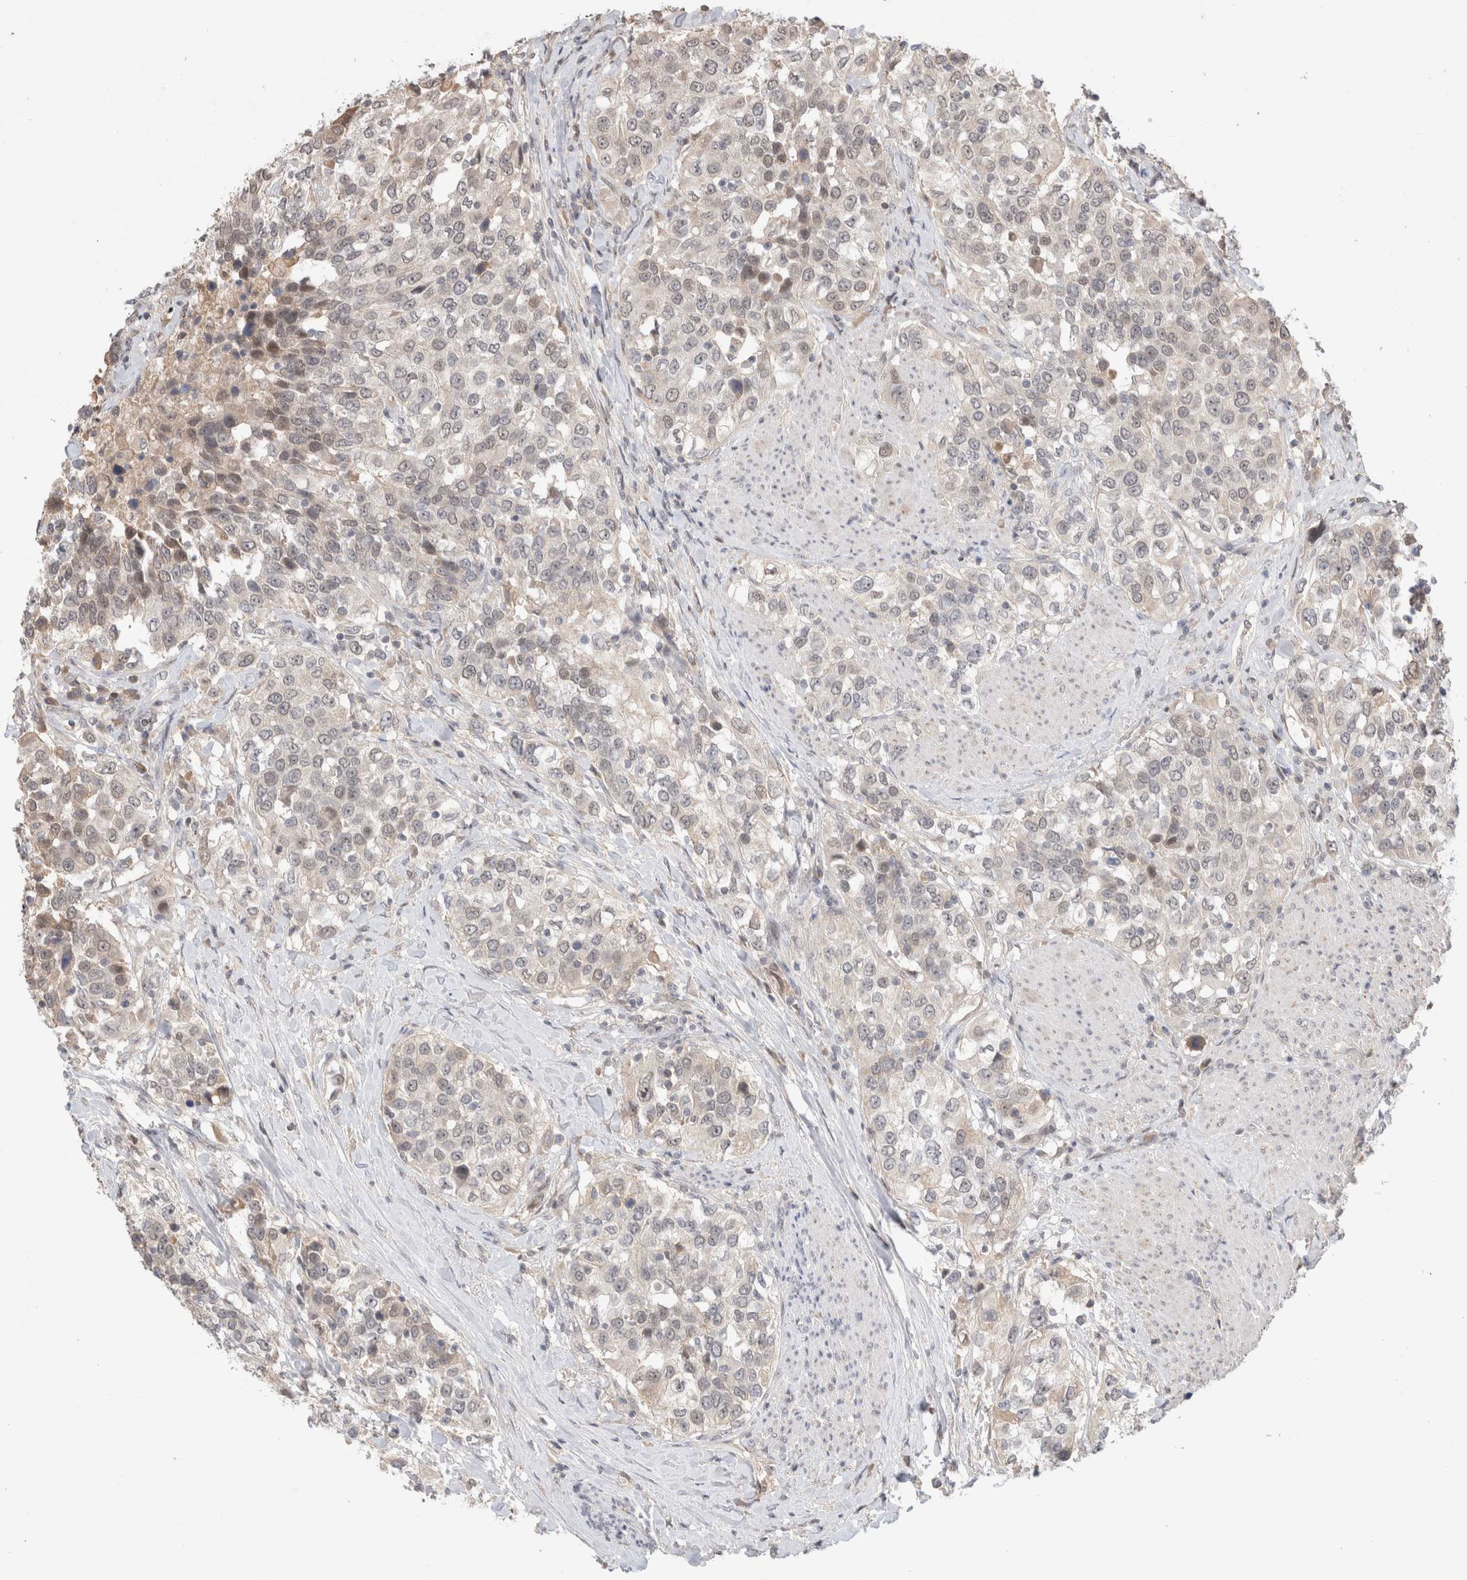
{"staining": {"intensity": "weak", "quantity": "<25%", "location": "cytoplasmic/membranous,nuclear"}, "tissue": "urothelial cancer", "cell_type": "Tumor cells", "image_type": "cancer", "snomed": [{"axis": "morphology", "description": "Urothelial carcinoma, High grade"}, {"axis": "topography", "description": "Urinary bladder"}], "caption": "DAB (3,3'-diaminobenzidine) immunohistochemical staining of human urothelial cancer reveals no significant expression in tumor cells.", "gene": "SYDE2", "patient": {"sex": "female", "age": 80}}